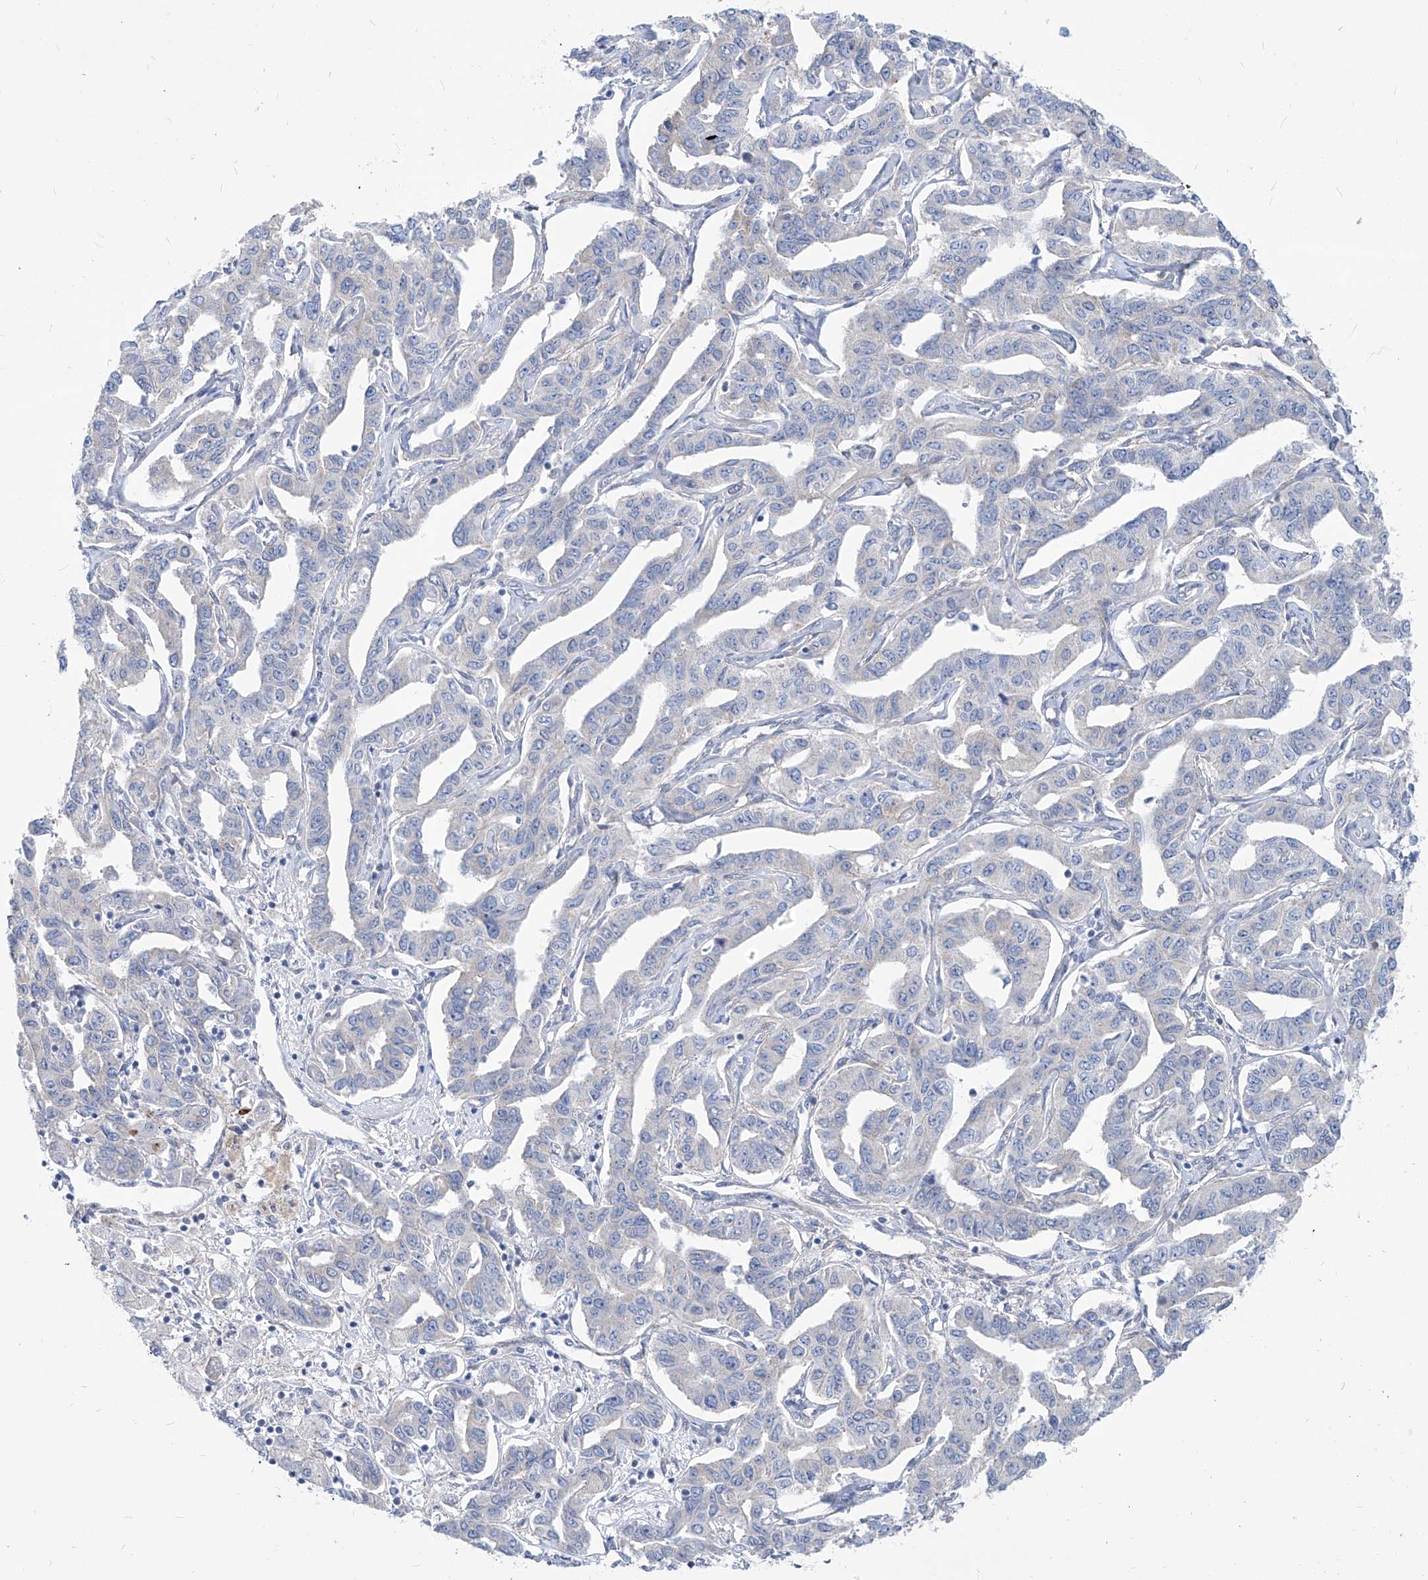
{"staining": {"intensity": "negative", "quantity": "none", "location": "none"}, "tissue": "liver cancer", "cell_type": "Tumor cells", "image_type": "cancer", "snomed": [{"axis": "morphology", "description": "Cholangiocarcinoma"}, {"axis": "topography", "description": "Liver"}], "caption": "High magnification brightfield microscopy of cholangiocarcinoma (liver) stained with DAB (brown) and counterstained with hematoxylin (blue): tumor cells show no significant staining.", "gene": "AKAP10", "patient": {"sex": "male", "age": 59}}